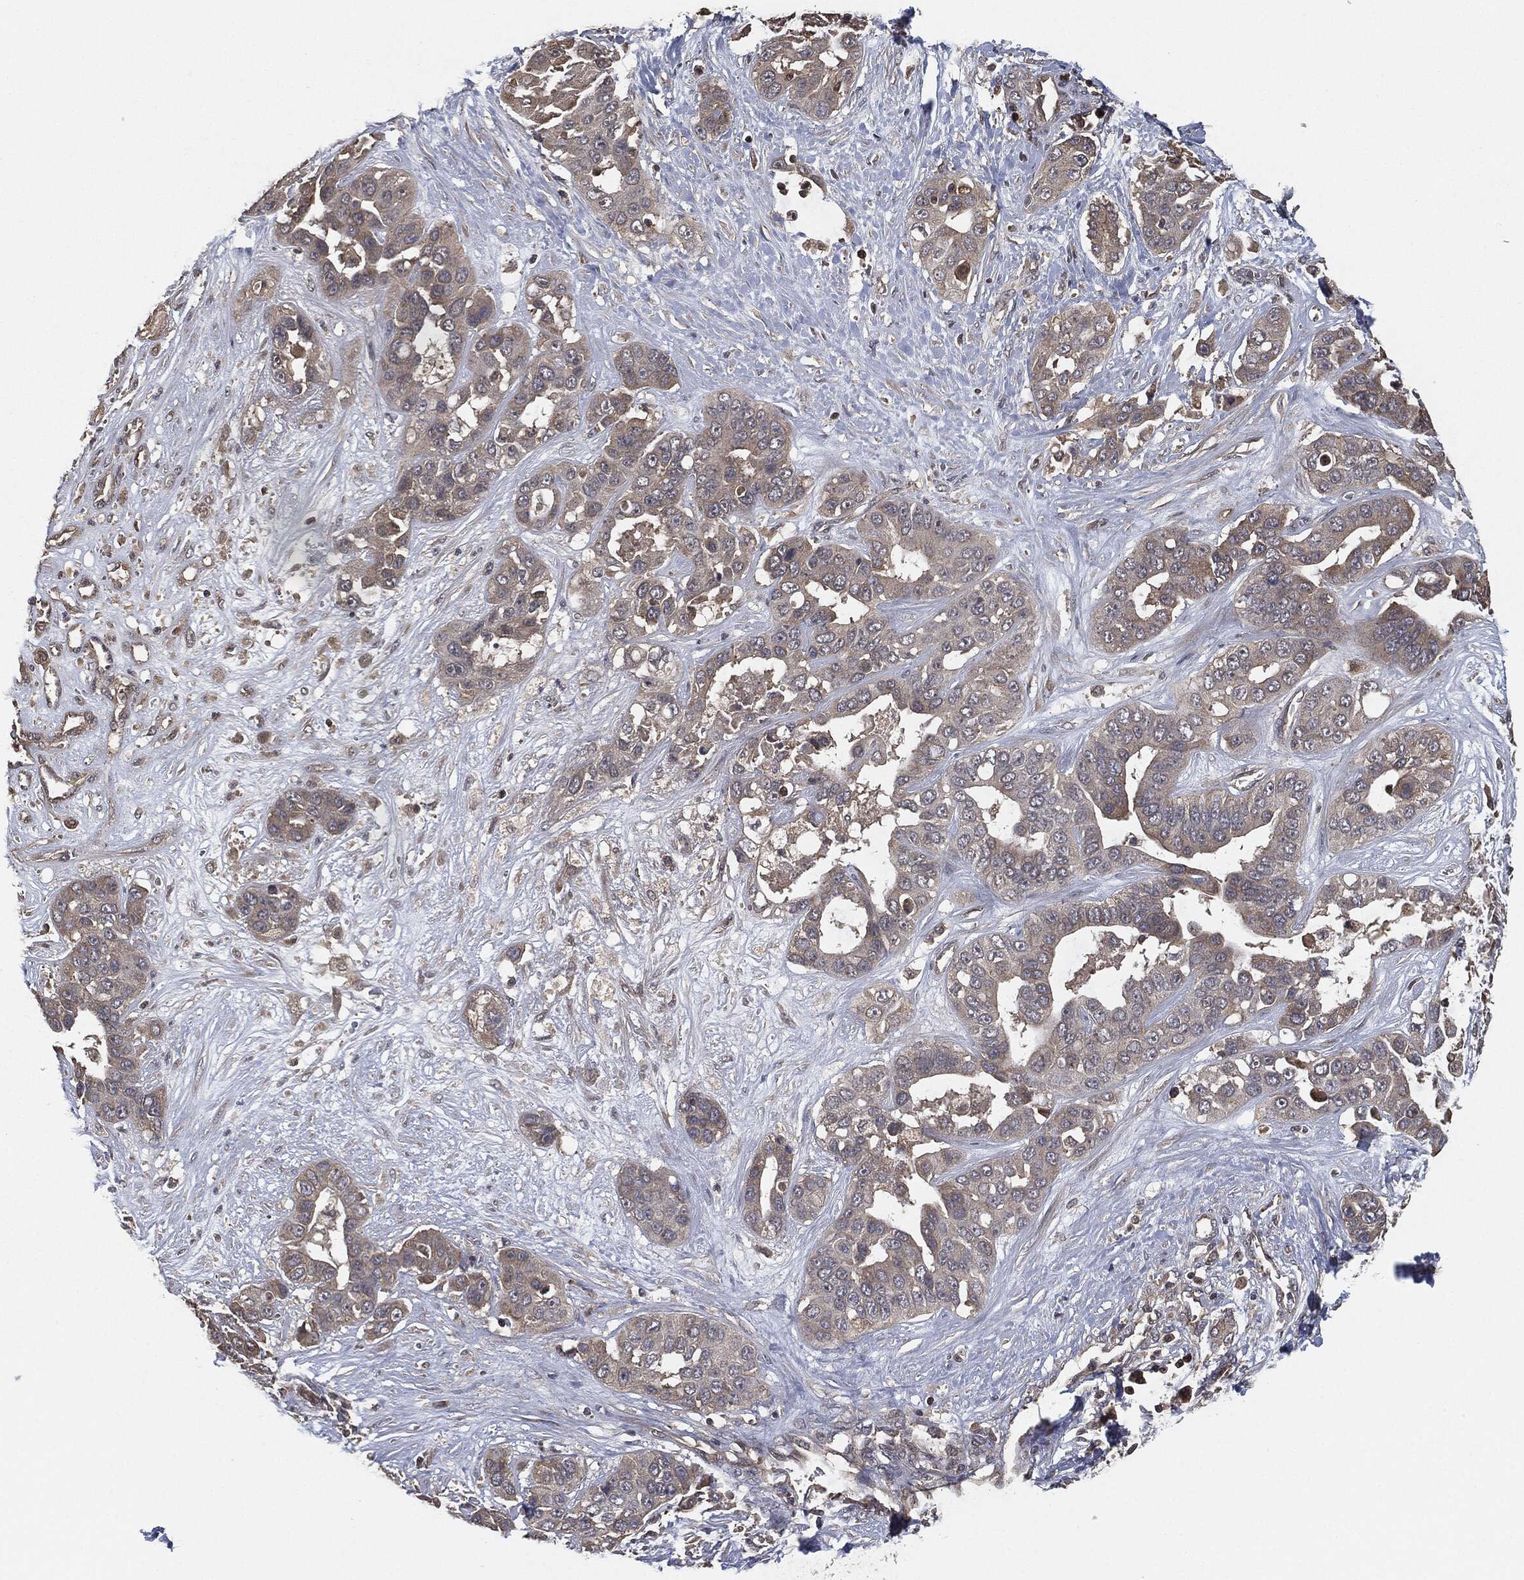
{"staining": {"intensity": "weak", "quantity": "25%-75%", "location": "cytoplasmic/membranous"}, "tissue": "liver cancer", "cell_type": "Tumor cells", "image_type": "cancer", "snomed": [{"axis": "morphology", "description": "Cholangiocarcinoma"}, {"axis": "topography", "description": "Liver"}], "caption": "IHC of human liver cancer (cholangiocarcinoma) demonstrates low levels of weak cytoplasmic/membranous expression in approximately 25%-75% of tumor cells.", "gene": "ERBIN", "patient": {"sex": "female", "age": 52}}